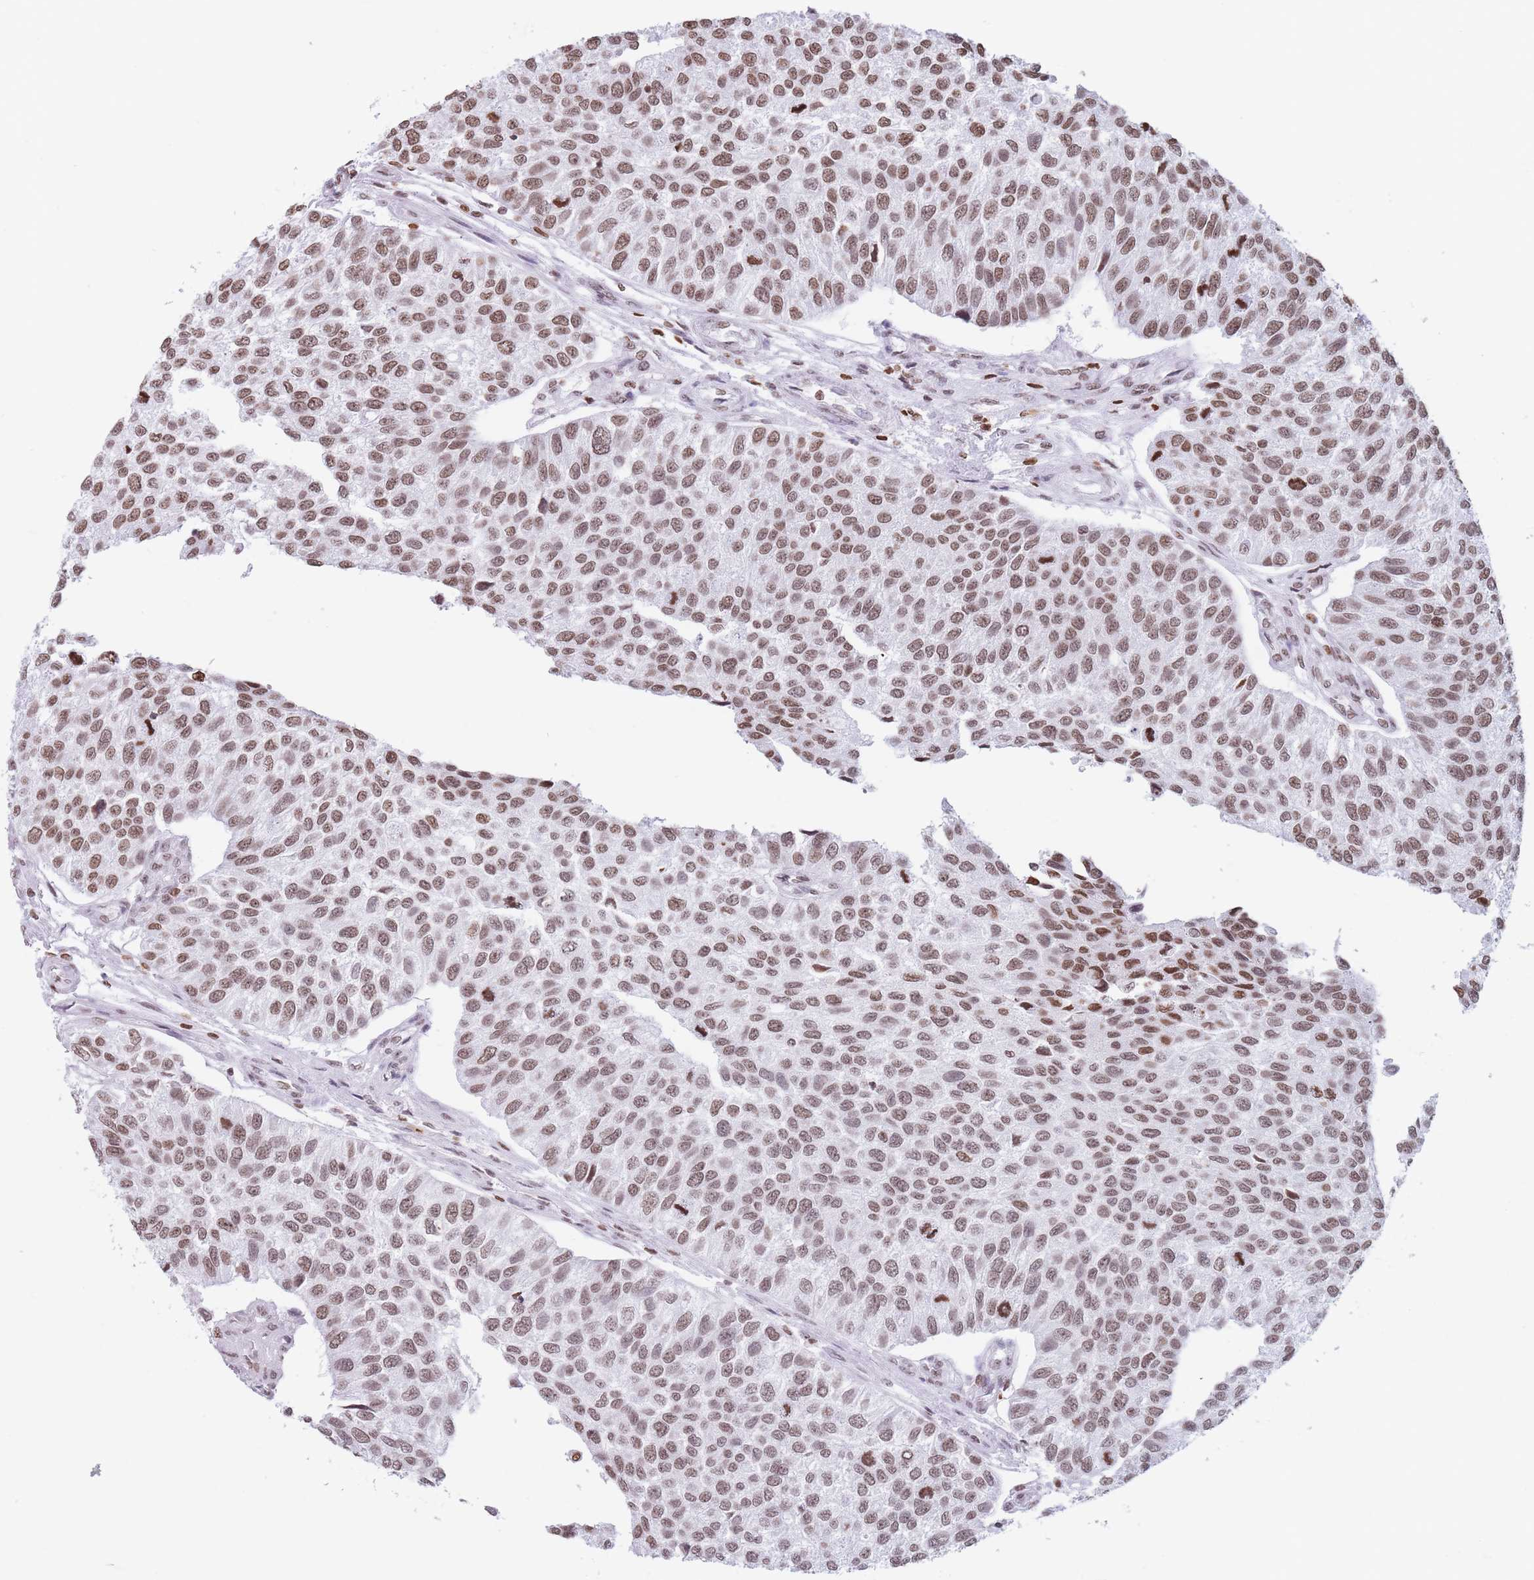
{"staining": {"intensity": "moderate", "quantity": ">75%", "location": "nuclear"}, "tissue": "urothelial cancer", "cell_type": "Tumor cells", "image_type": "cancer", "snomed": [{"axis": "morphology", "description": "Urothelial carcinoma, NOS"}, {"axis": "topography", "description": "Urinary bladder"}], "caption": "Immunohistochemical staining of human transitional cell carcinoma displays medium levels of moderate nuclear positivity in approximately >75% of tumor cells.", "gene": "RYK", "patient": {"sex": "male", "age": 55}}